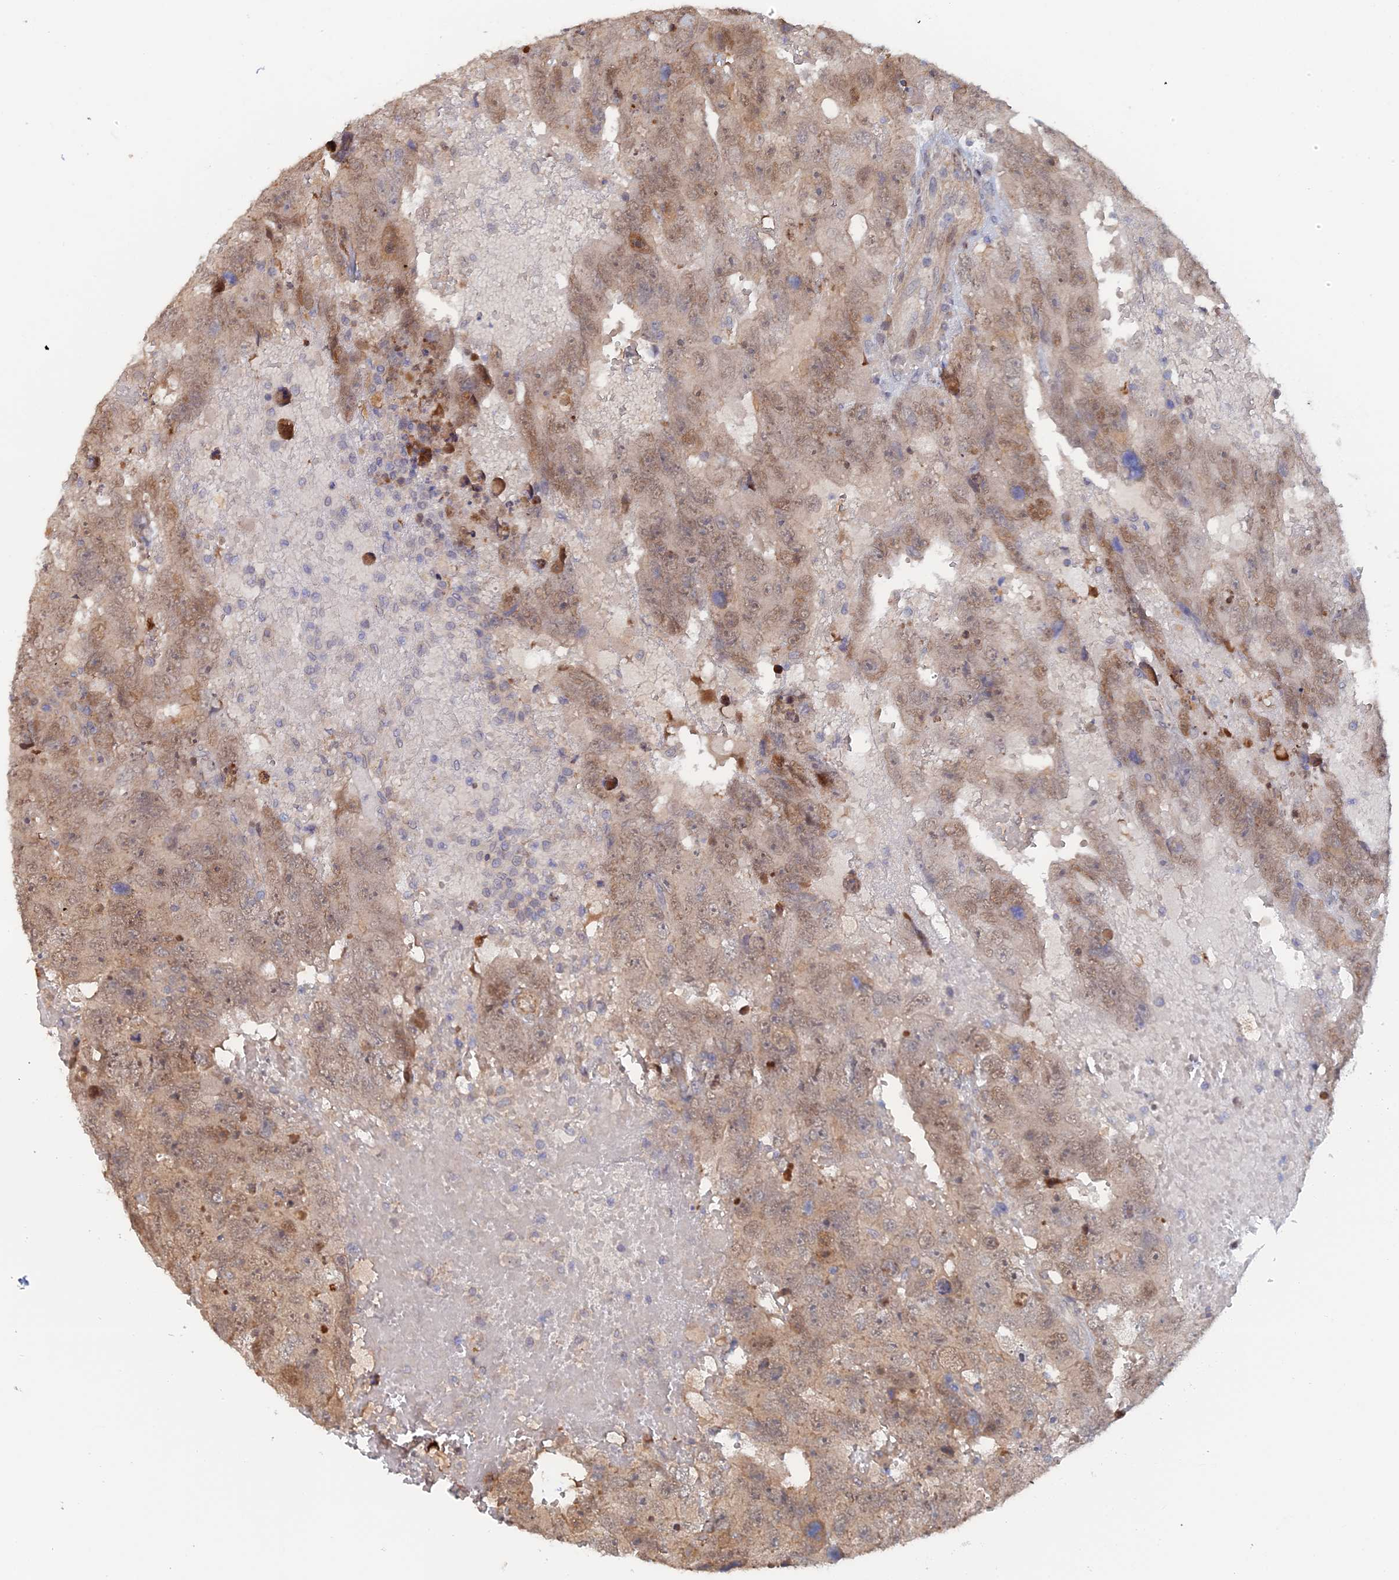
{"staining": {"intensity": "weak", "quantity": "25%-75%", "location": "cytoplasmic/membranous,nuclear"}, "tissue": "testis cancer", "cell_type": "Tumor cells", "image_type": "cancer", "snomed": [{"axis": "morphology", "description": "Carcinoma, Embryonal, NOS"}, {"axis": "topography", "description": "Testis"}], "caption": "Approximately 25%-75% of tumor cells in testis cancer exhibit weak cytoplasmic/membranous and nuclear protein positivity as visualized by brown immunohistochemical staining.", "gene": "ELOVL6", "patient": {"sex": "male", "age": 45}}